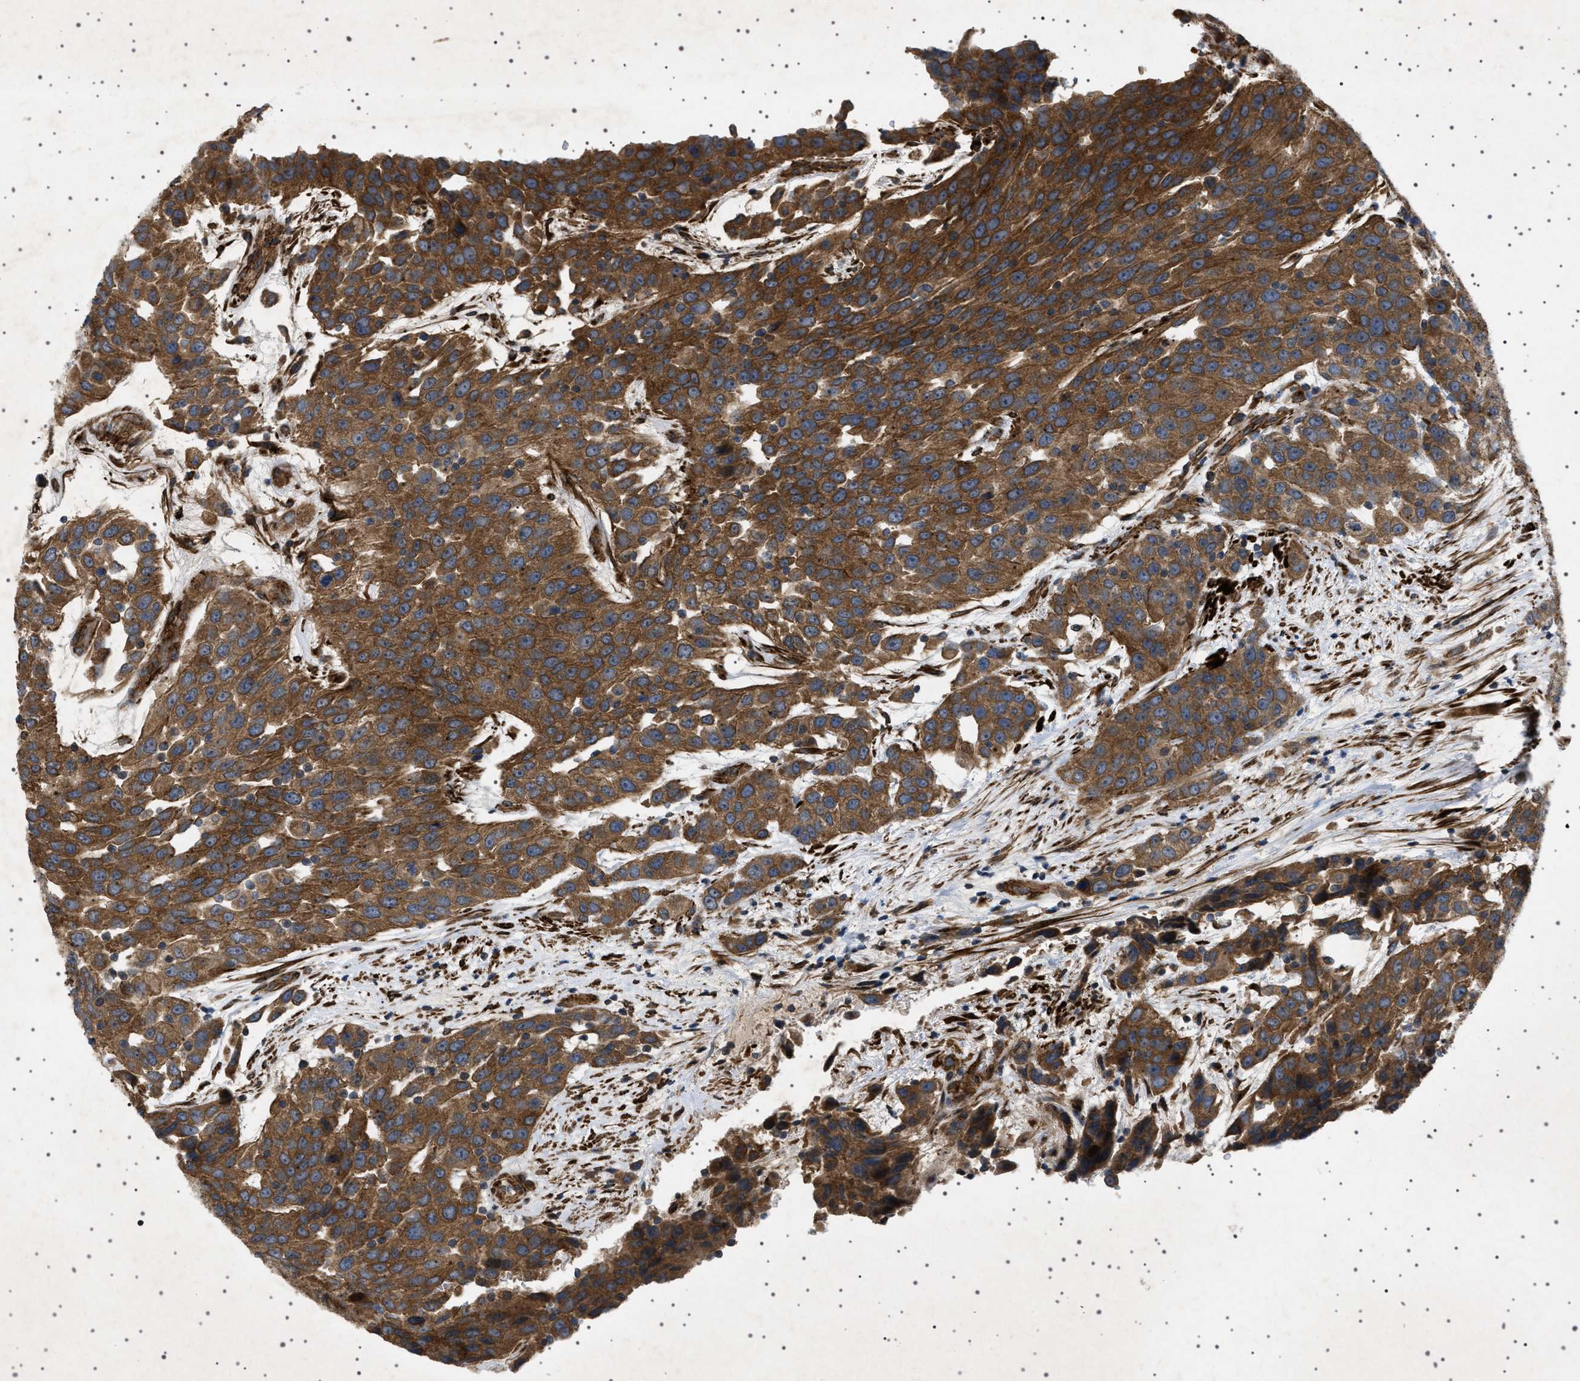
{"staining": {"intensity": "strong", "quantity": ">75%", "location": "cytoplasmic/membranous"}, "tissue": "urothelial cancer", "cell_type": "Tumor cells", "image_type": "cancer", "snomed": [{"axis": "morphology", "description": "Urothelial carcinoma, High grade"}, {"axis": "topography", "description": "Urinary bladder"}], "caption": "Protein positivity by IHC shows strong cytoplasmic/membranous positivity in about >75% of tumor cells in urothelial cancer.", "gene": "CCDC186", "patient": {"sex": "female", "age": 80}}